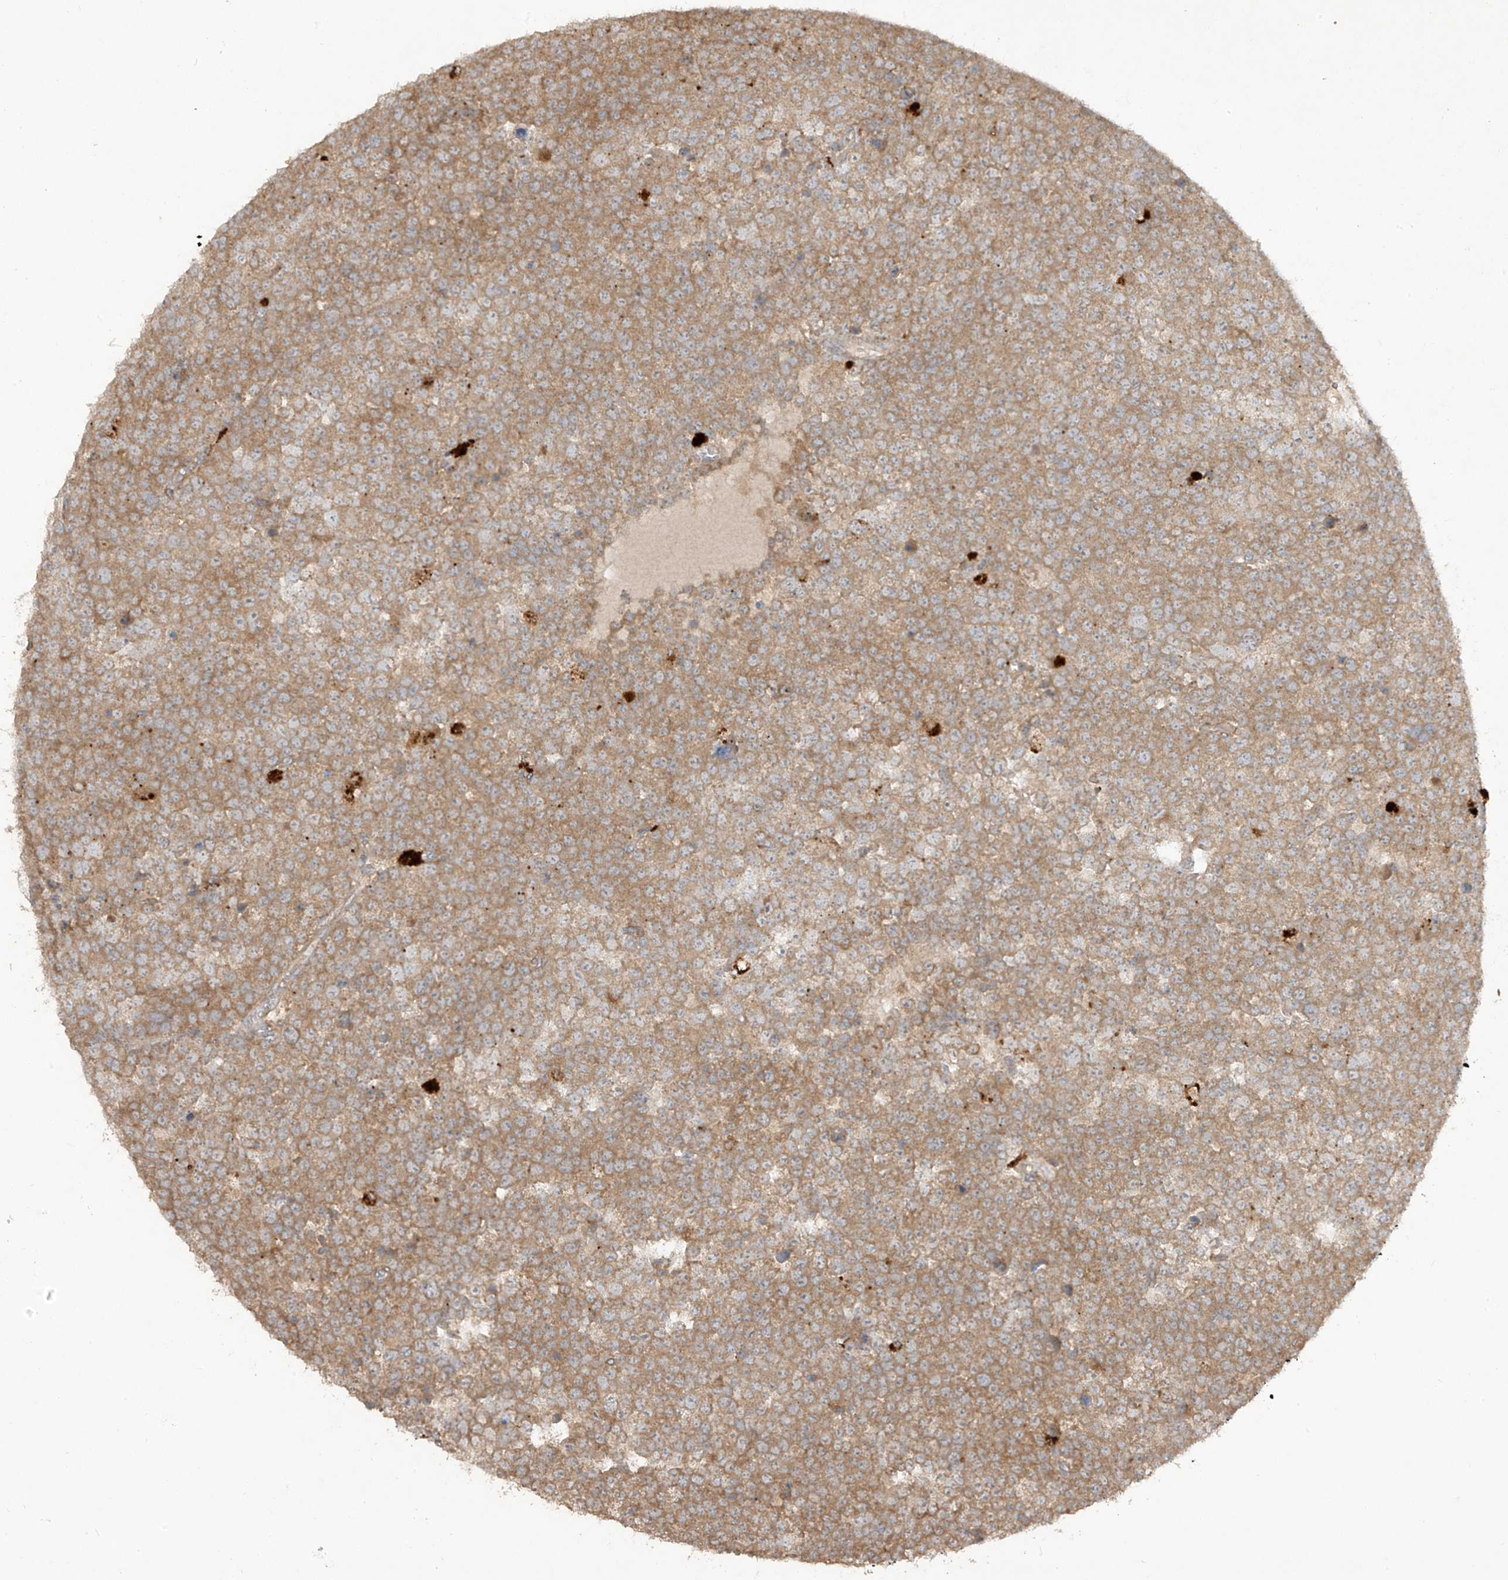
{"staining": {"intensity": "moderate", "quantity": ">75%", "location": "cytoplasmic/membranous"}, "tissue": "testis cancer", "cell_type": "Tumor cells", "image_type": "cancer", "snomed": [{"axis": "morphology", "description": "Seminoma, NOS"}, {"axis": "topography", "description": "Testis"}], "caption": "A brown stain shows moderate cytoplasmic/membranous staining of a protein in human testis cancer tumor cells.", "gene": "LDAH", "patient": {"sex": "male", "age": 71}}